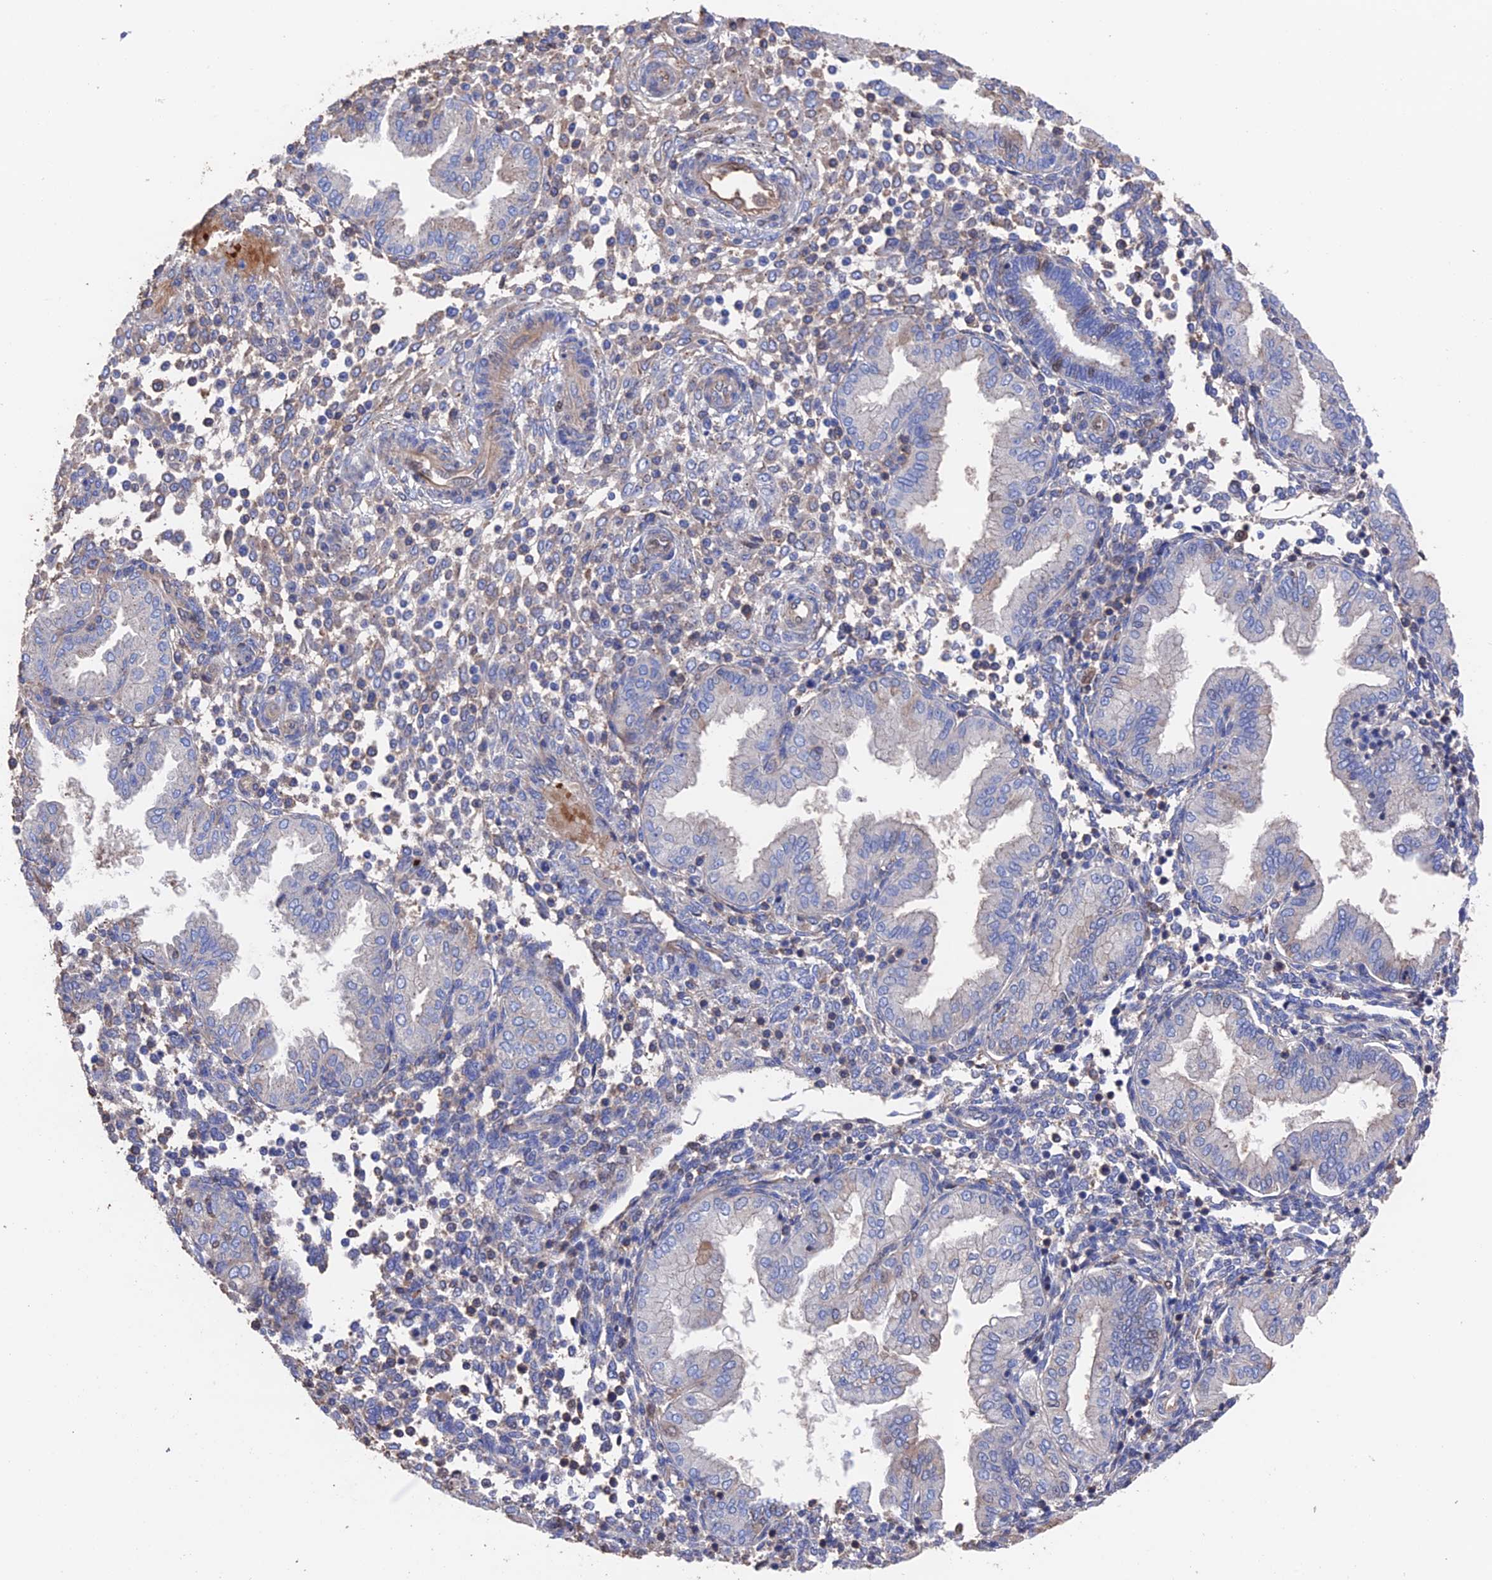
{"staining": {"intensity": "weak", "quantity": "<25%", "location": "cytoplasmic/membranous"}, "tissue": "endometrium", "cell_type": "Cells in endometrial stroma", "image_type": "normal", "snomed": [{"axis": "morphology", "description": "Normal tissue, NOS"}, {"axis": "topography", "description": "Endometrium"}], "caption": "An immunohistochemistry photomicrograph of normal endometrium is shown. There is no staining in cells in endometrial stroma of endometrium.", "gene": "HPF1", "patient": {"sex": "female", "age": 53}}